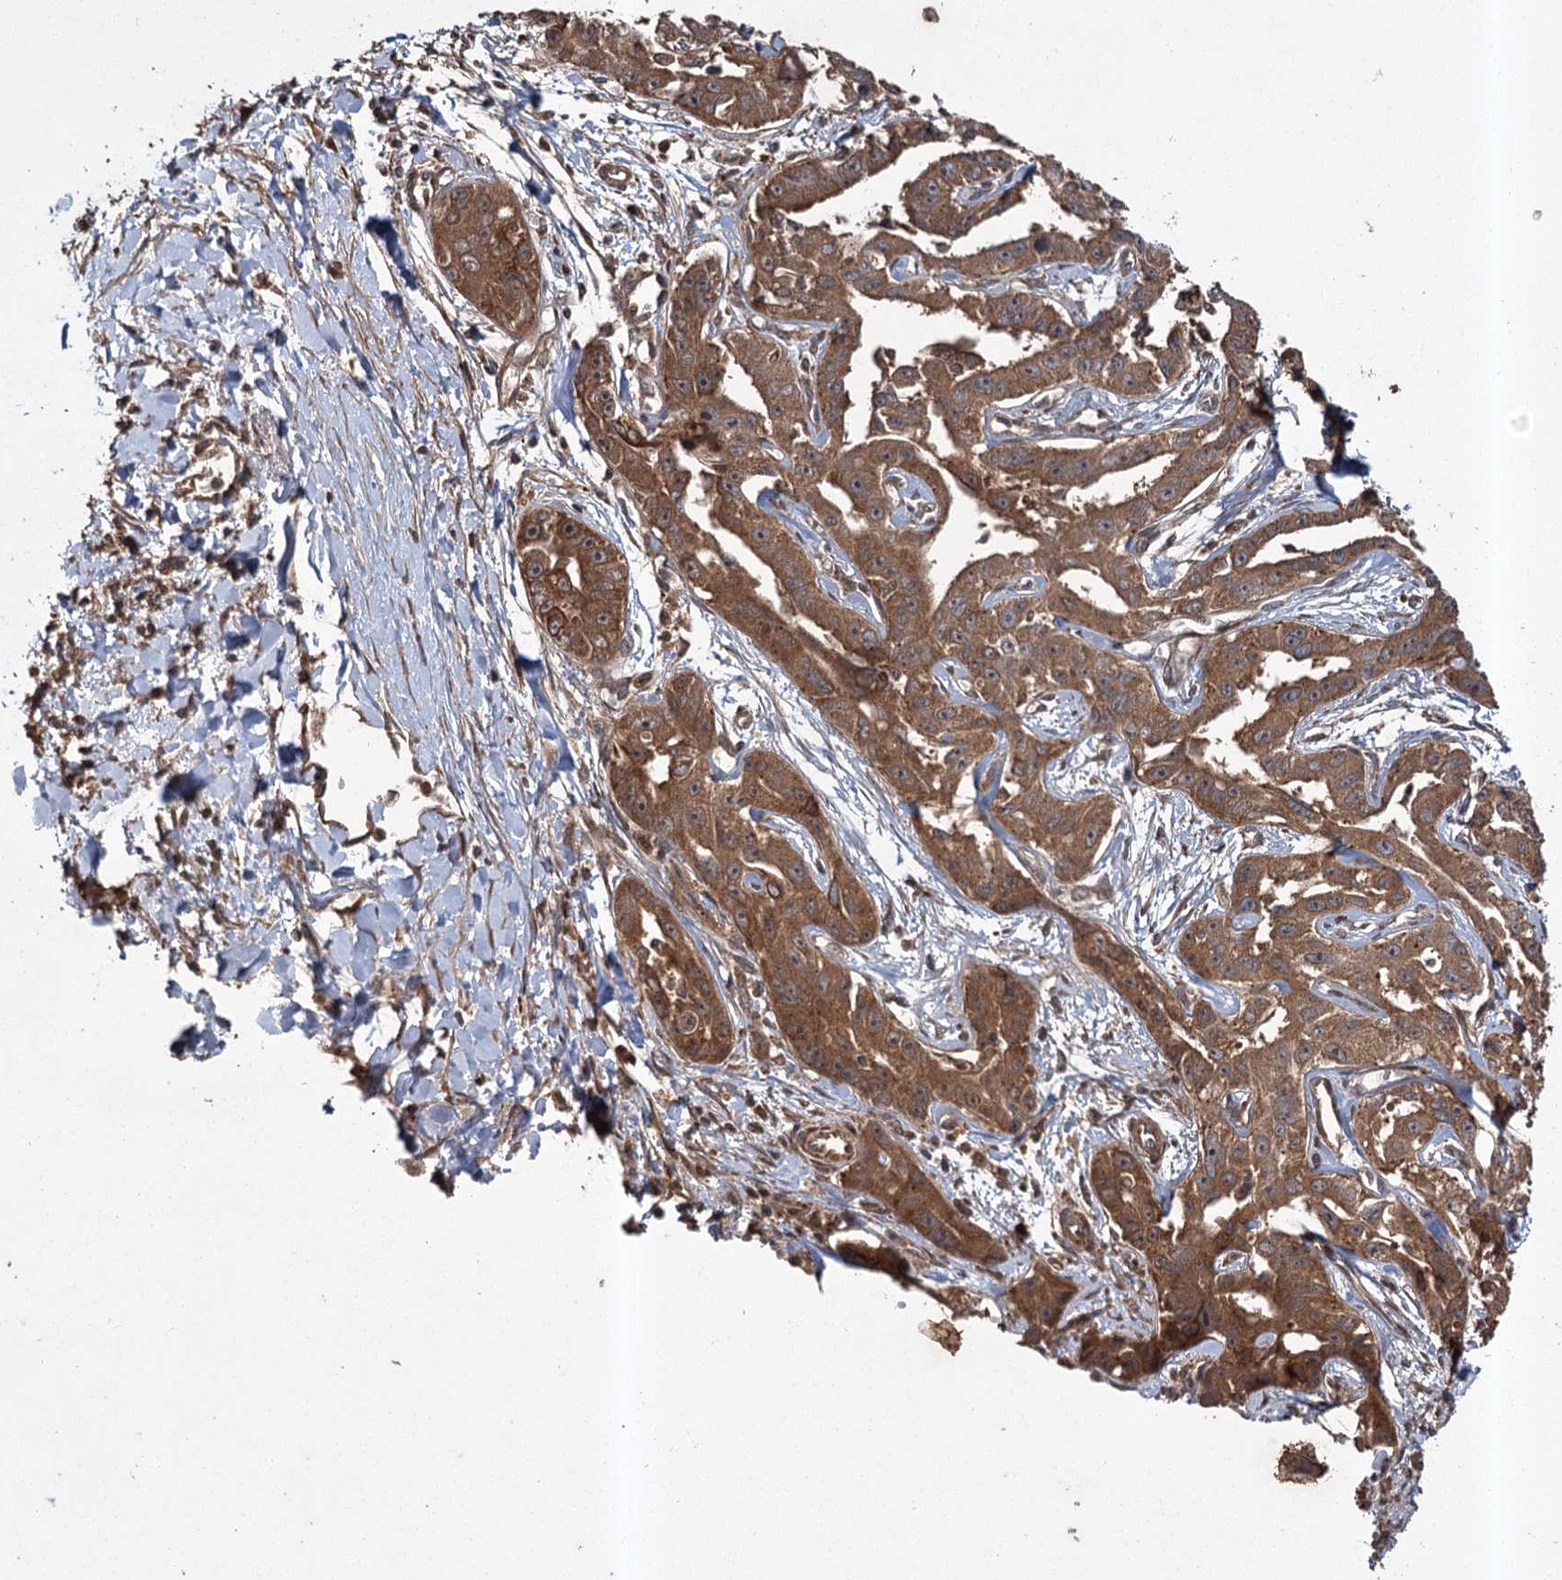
{"staining": {"intensity": "moderate", "quantity": ">75%", "location": "cytoplasmic/membranous"}, "tissue": "liver cancer", "cell_type": "Tumor cells", "image_type": "cancer", "snomed": [{"axis": "morphology", "description": "Cholangiocarcinoma"}, {"axis": "topography", "description": "Liver"}], "caption": "Moderate cytoplasmic/membranous protein positivity is seen in approximately >75% of tumor cells in liver cholangiocarcinoma.", "gene": "RPAP3", "patient": {"sex": "male", "age": 59}}